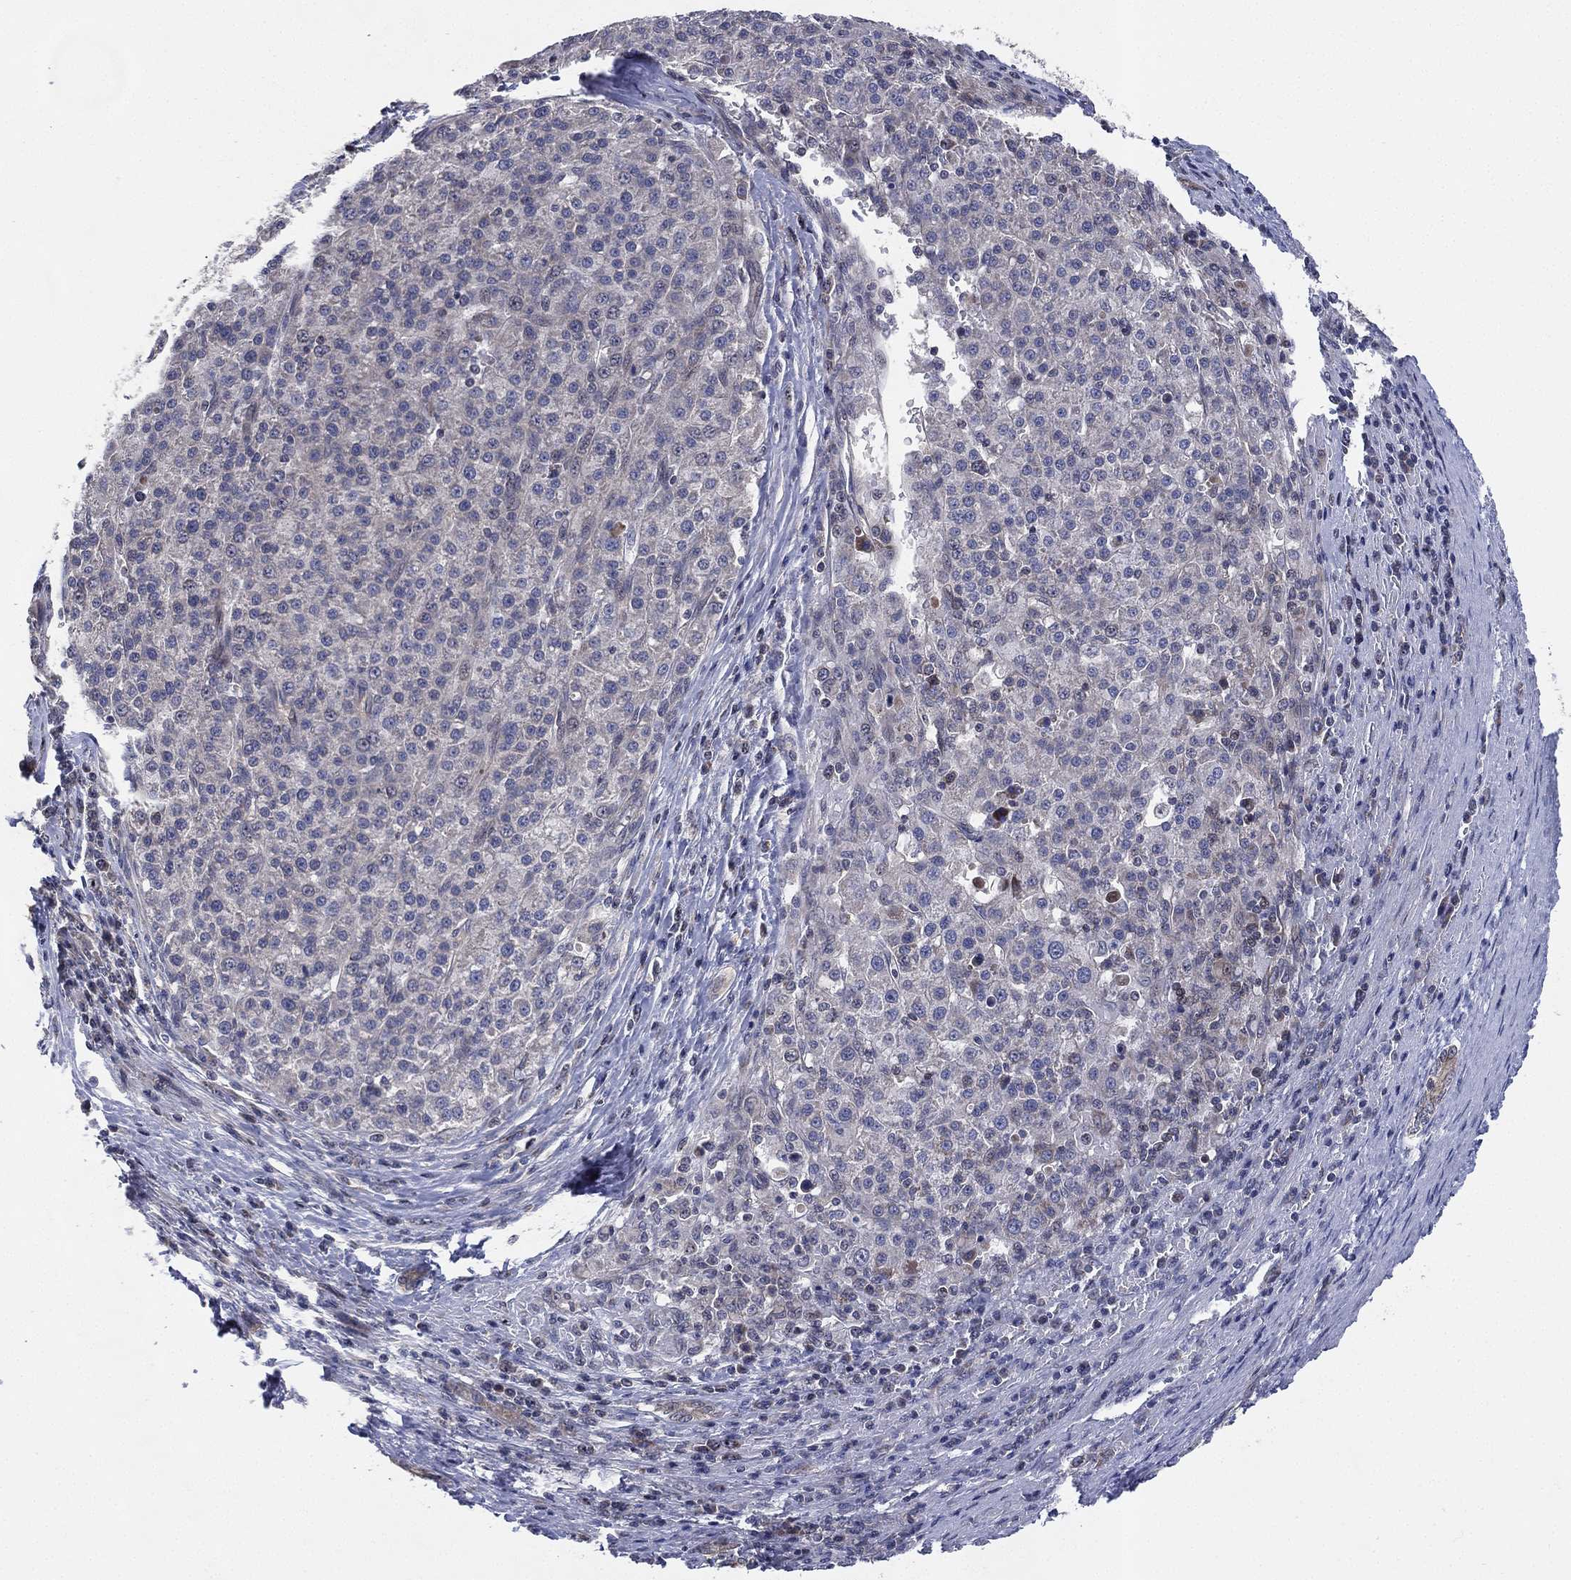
{"staining": {"intensity": "negative", "quantity": "none", "location": "none"}, "tissue": "liver cancer", "cell_type": "Tumor cells", "image_type": "cancer", "snomed": [{"axis": "morphology", "description": "Carcinoma, Hepatocellular, NOS"}, {"axis": "topography", "description": "Liver"}], "caption": "Immunohistochemistry histopathology image of neoplastic tissue: human liver cancer (hepatocellular carcinoma) stained with DAB exhibits no significant protein expression in tumor cells.", "gene": "KAT14", "patient": {"sex": "female", "age": 58}}